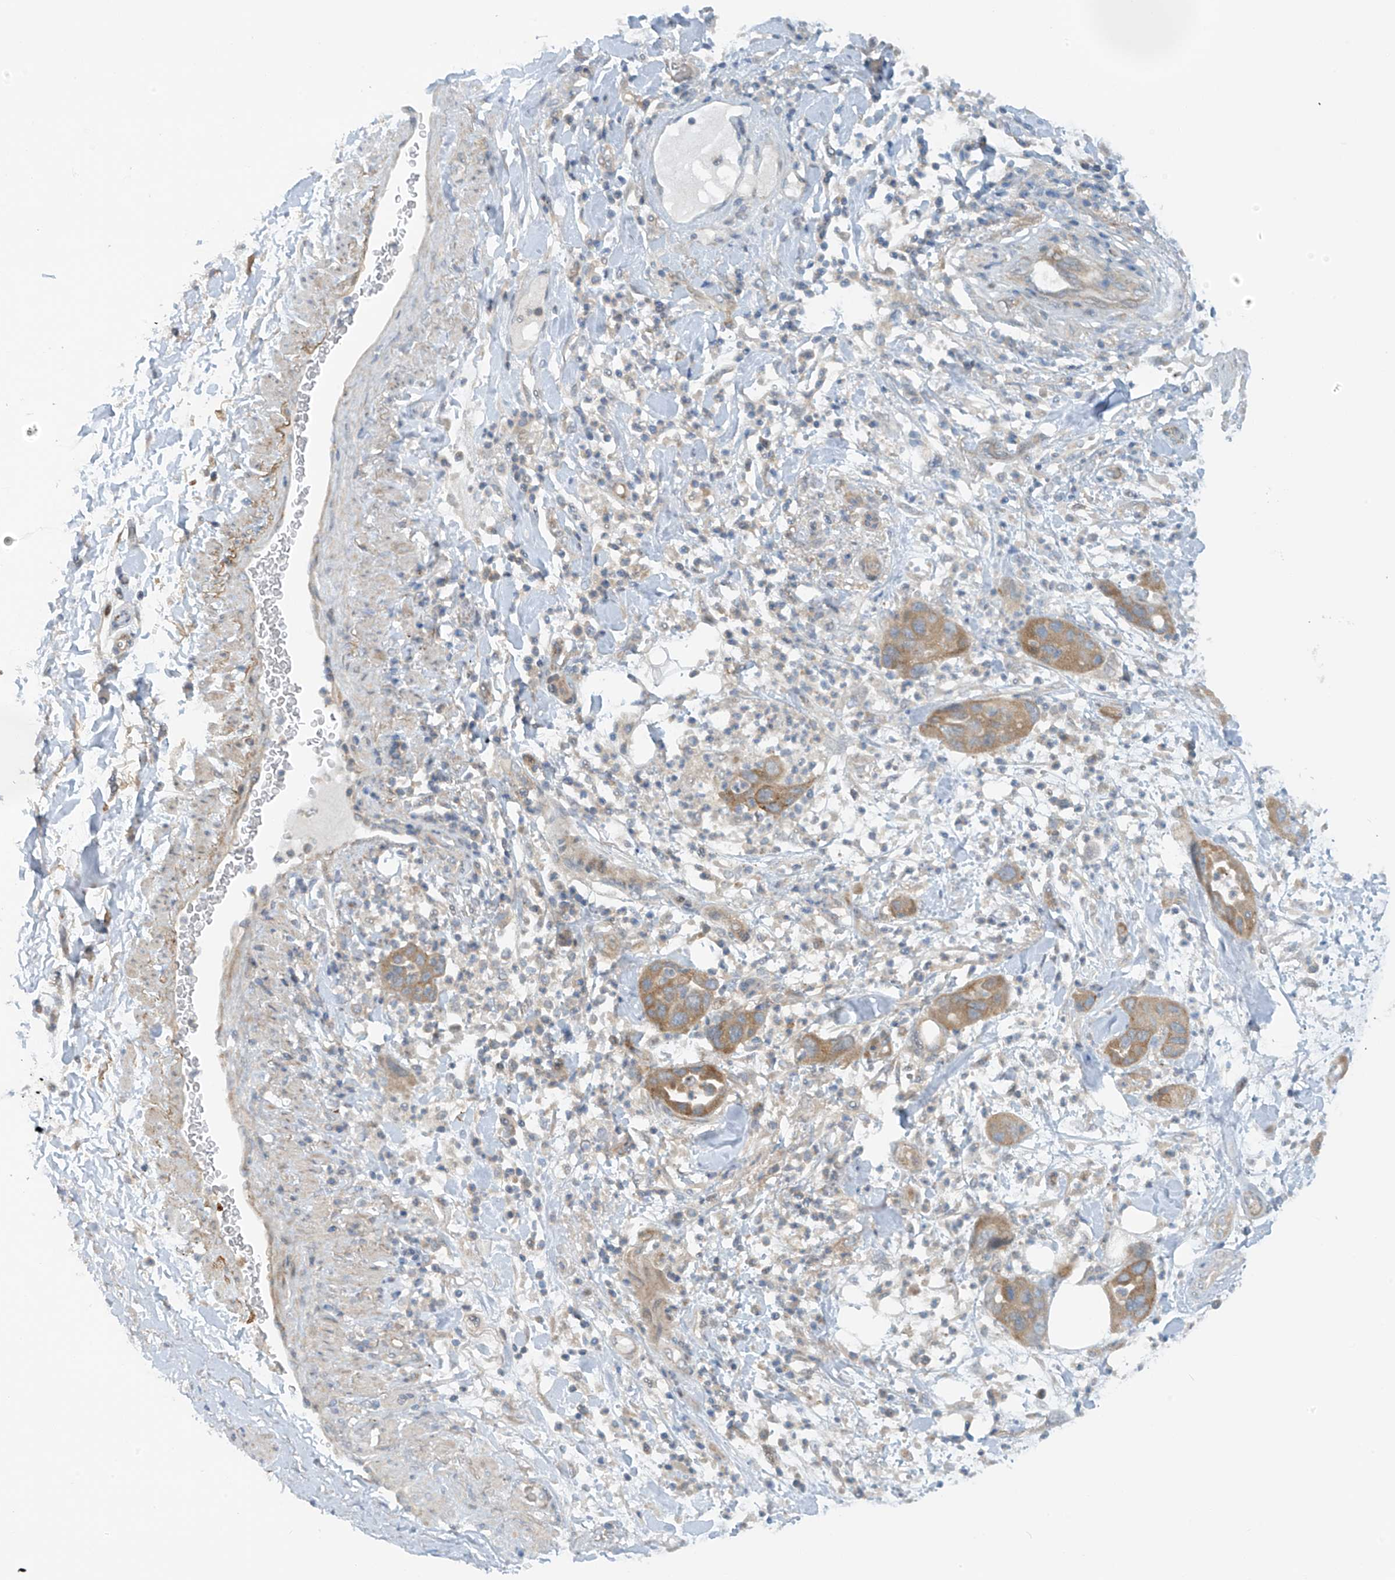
{"staining": {"intensity": "moderate", "quantity": "25%-75%", "location": "cytoplasmic/membranous"}, "tissue": "pancreatic cancer", "cell_type": "Tumor cells", "image_type": "cancer", "snomed": [{"axis": "morphology", "description": "Adenocarcinoma, NOS"}, {"axis": "topography", "description": "Pancreas"}], "caption": "Immunohistochemistry staining of adenocarcinoma (pancreatic), which exhibits medium levels of moderate cytoplasmic/membranous staining in about 25%-75% of tumor cells indicating moderate cytoplasmic/membranous protein positivity. The staining was performed using DAB (3,3'-diaminobenzidine) (brown) for protein detection and nuclei were counterstained in hematoxylin (blue).", "gene": "FSD1L", "patient": {"sex": "female", "age": 71}}